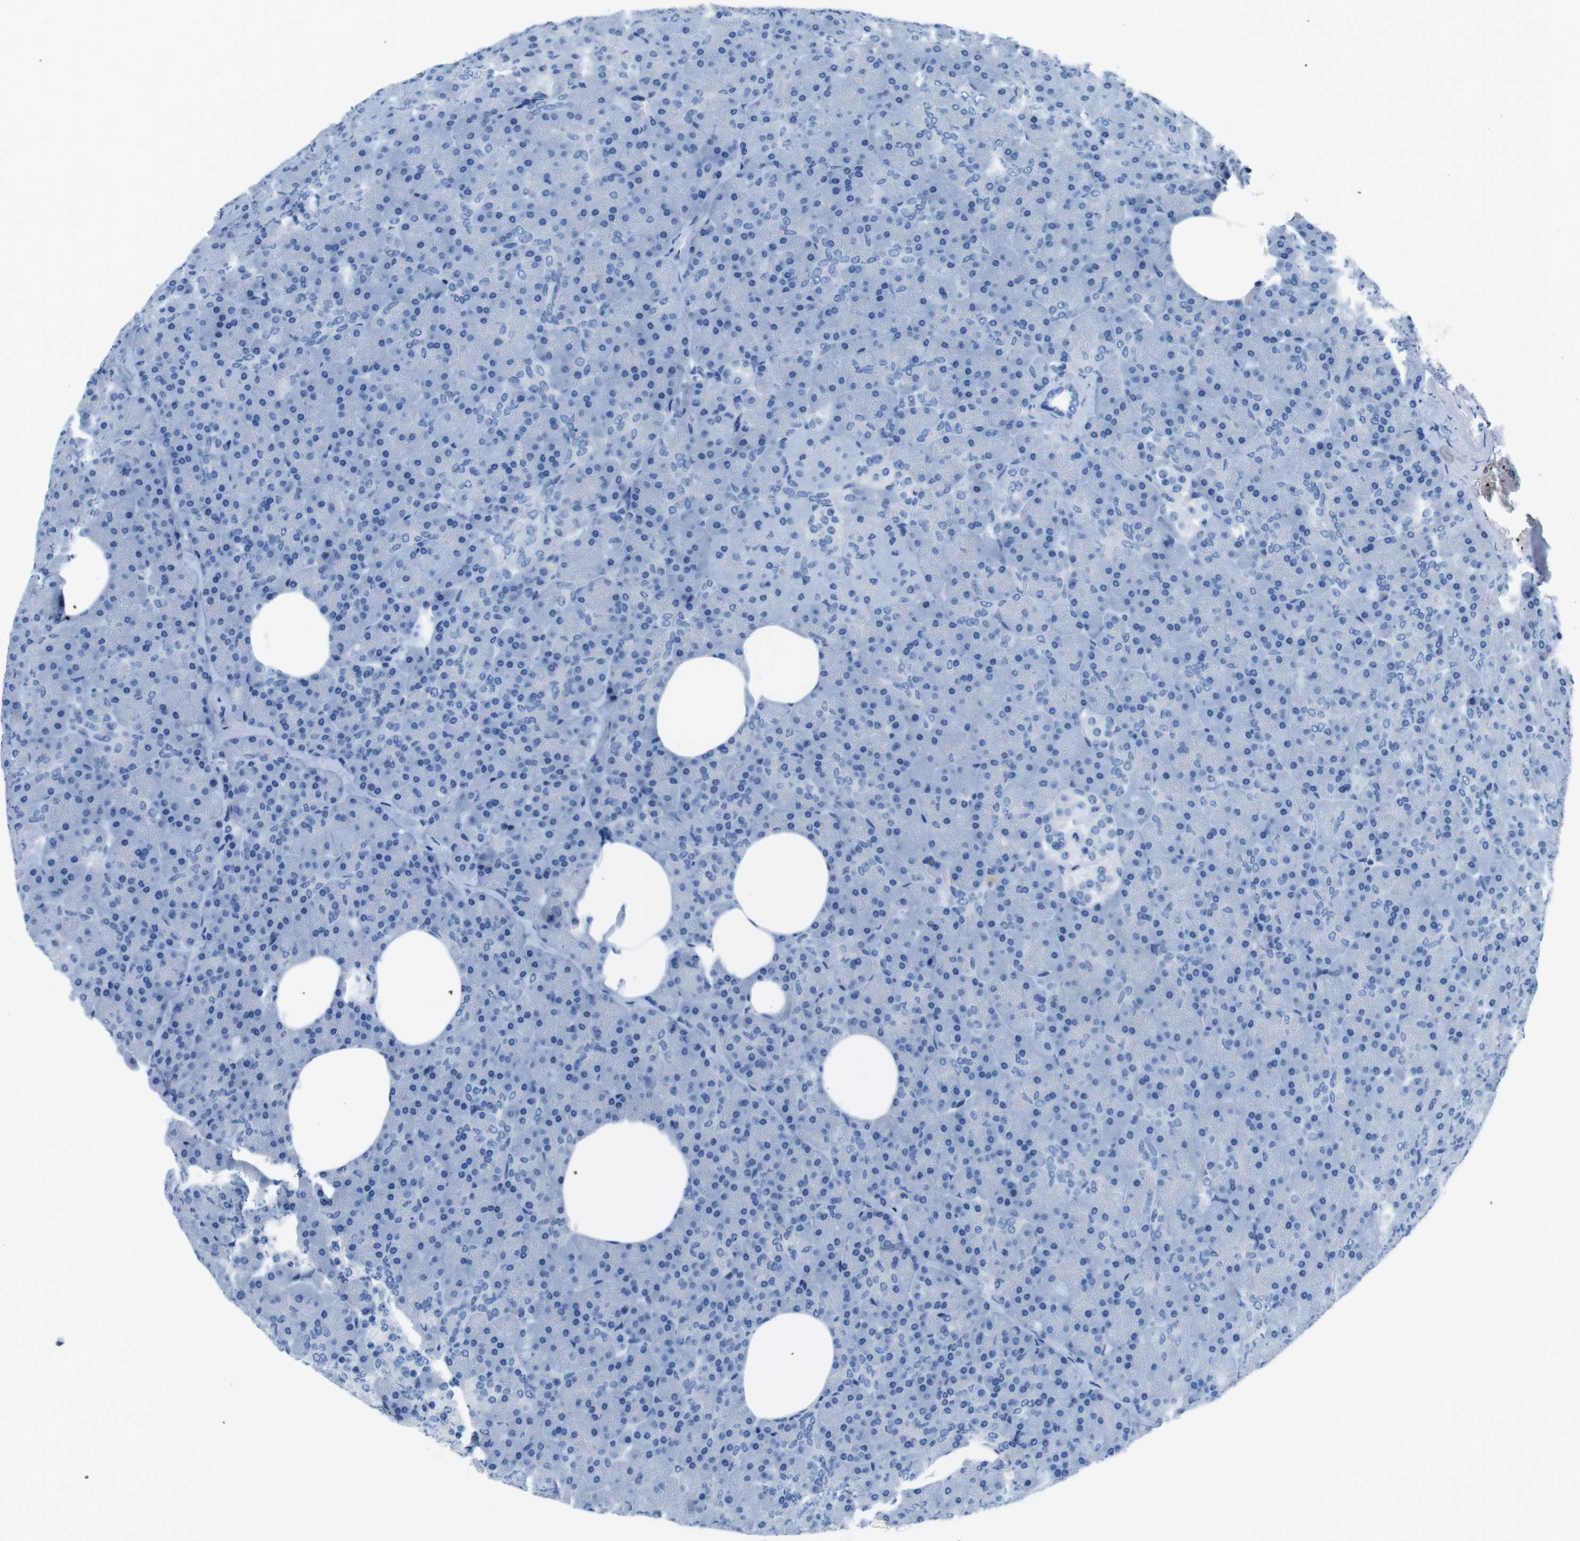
{"staining": {"intensity": "negative", "quantity": "none", "location": "none"}, "tissue": "pancreas", "cell_type": "Exocrine glandular cells", "image_type": "normal", "snomed": [{"axis": "morphology", "description": "Normal tissue, NOS"}, {"axis": "topography", "description": "Pancreas"}], "caption": "Immunohistochemical staining of normal pancreas demonstrates no significant staining in exocrine glandular cells.", "gene": "MUC2", "patient": {"sex": "female", "age": 35}}